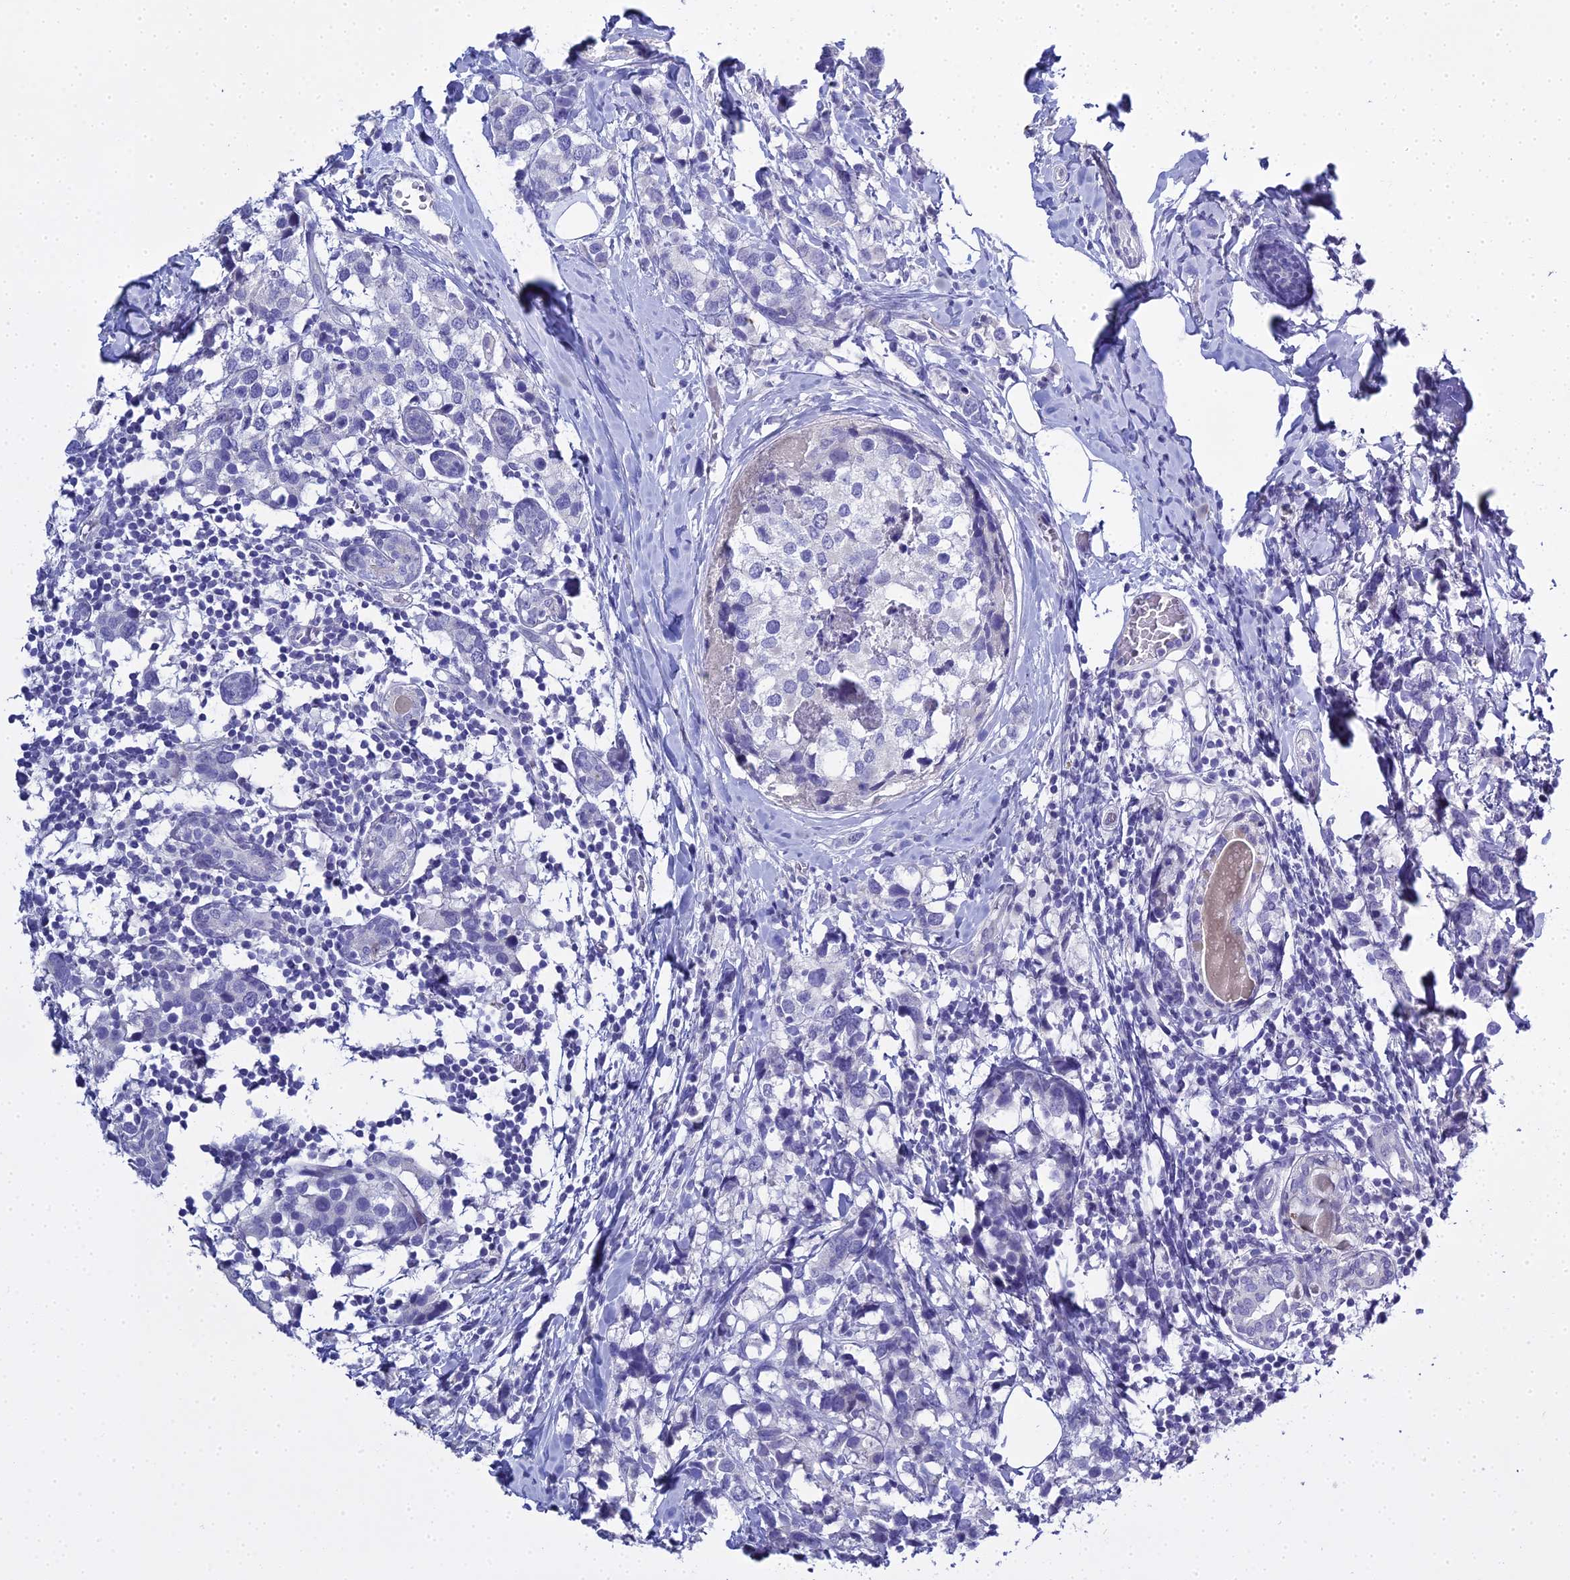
{"staining": {"intensity": "negative", "quantity": "none", "location": "none"}, "tissue": "breast cancer", "cell_type": "Tumor cells", "image_type": "cancer", "snomed": [{"axis": "morphology", "description": "Lobular carcinoma"}, {"axis": "topography", "description": "Breast"}], "caption": "Immunohistochemistry (IHC) image of breast cancer (lobular carcinoma) stained for a protein (brown), which shows no expression in tumor cells.", "gene": "S100A7", "patient": {"sex": "female", "age": 59}}